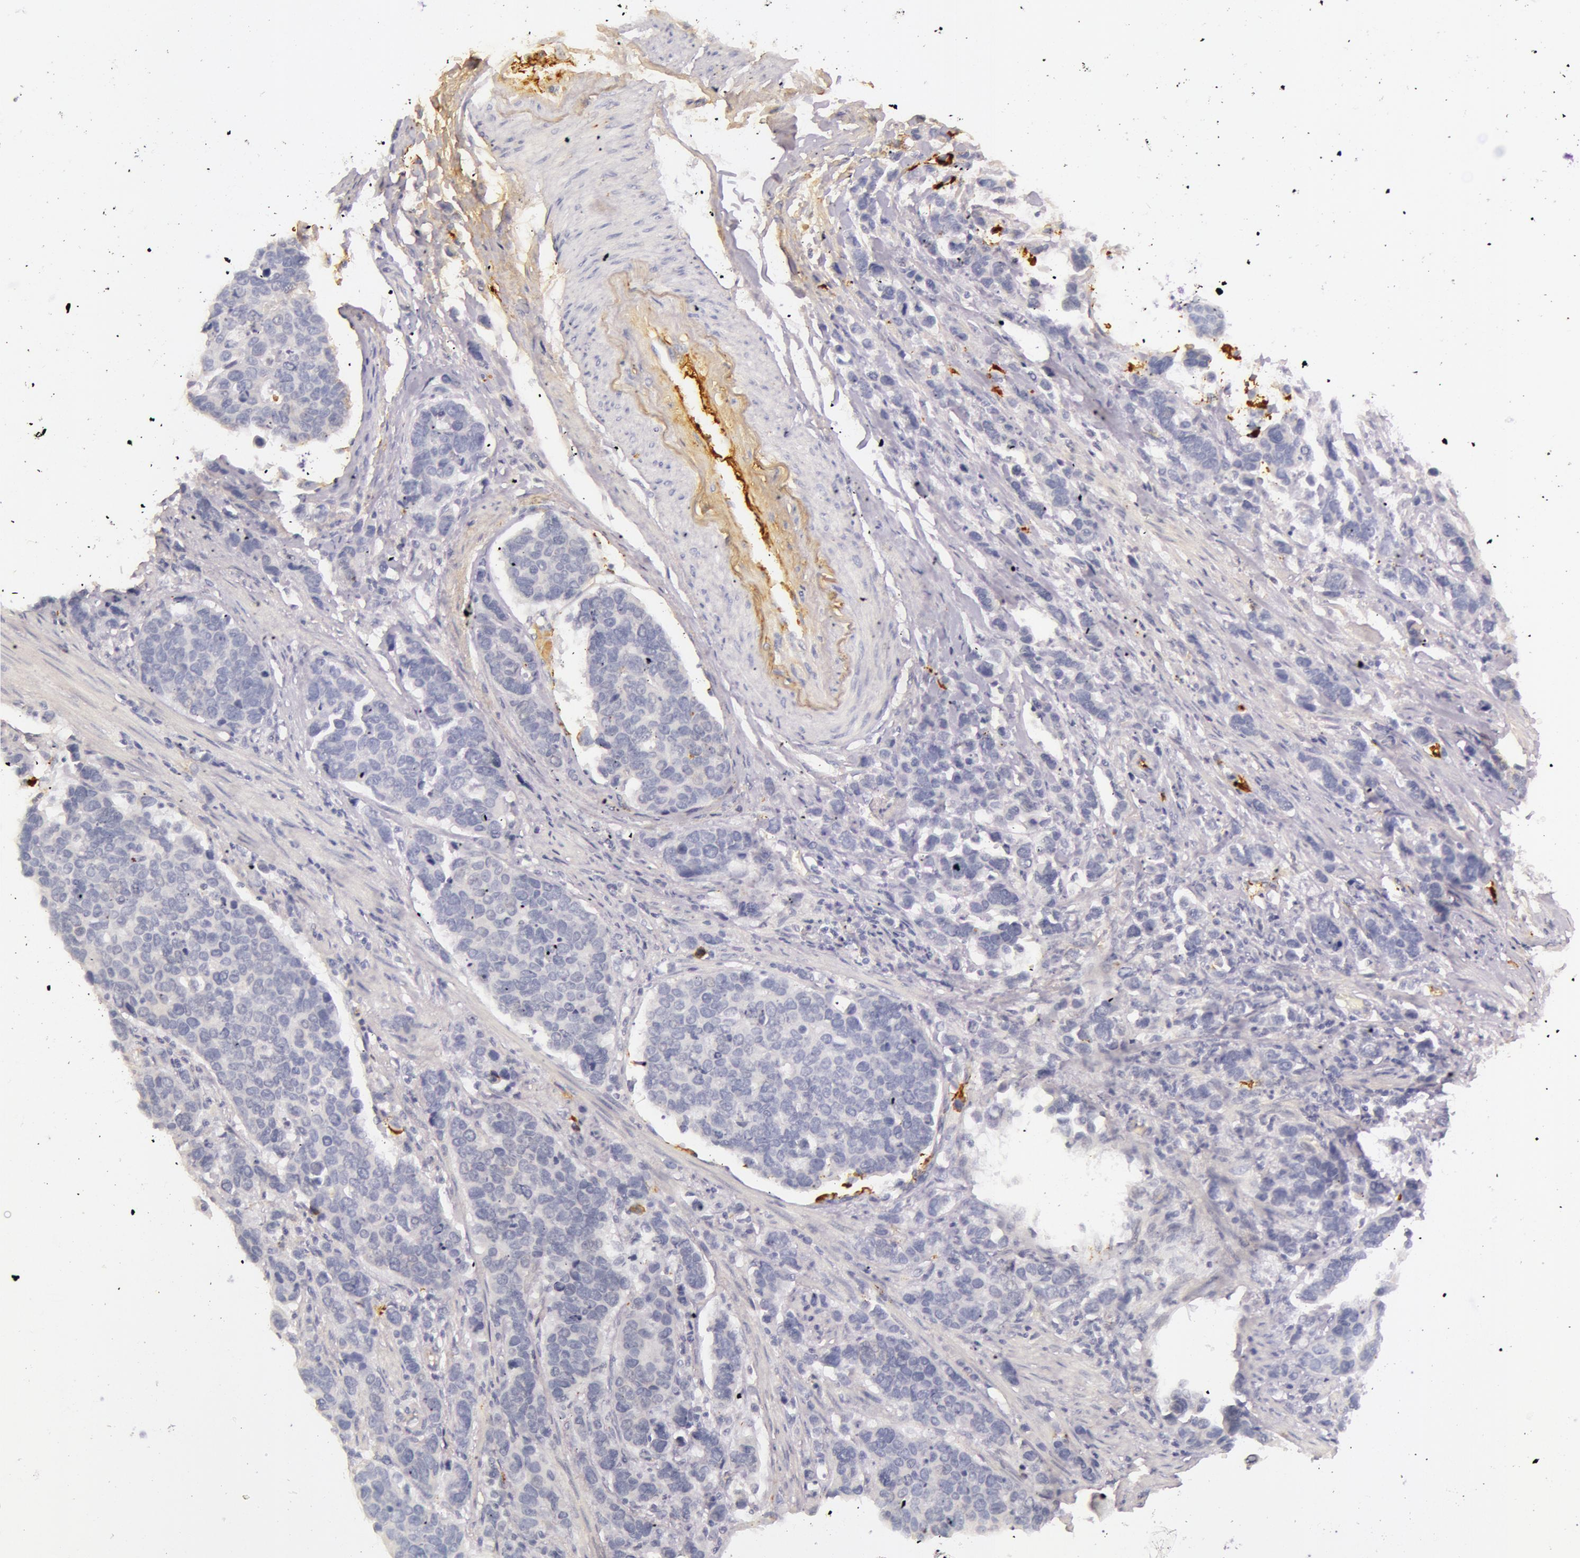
{"staining": {"intensity": "negative", "quantity": "none", "location": "none"}, "tissue": "stomach cancer", "cell_type": "Tumor cells", "image_type": "cancer", "snomed": [{"axis": "morphology", "description": "Adenocarcinoma, NOS"}, {"axis": "topography", "description": "Stomach, upper"}], "caption": "This is an immunohistochemistry (IHC) micrograph of human stomach cancer. There is no positivity in tumor cells.", "gene": "C4BPA", "patient": {"sex": "male", "age": 71}}